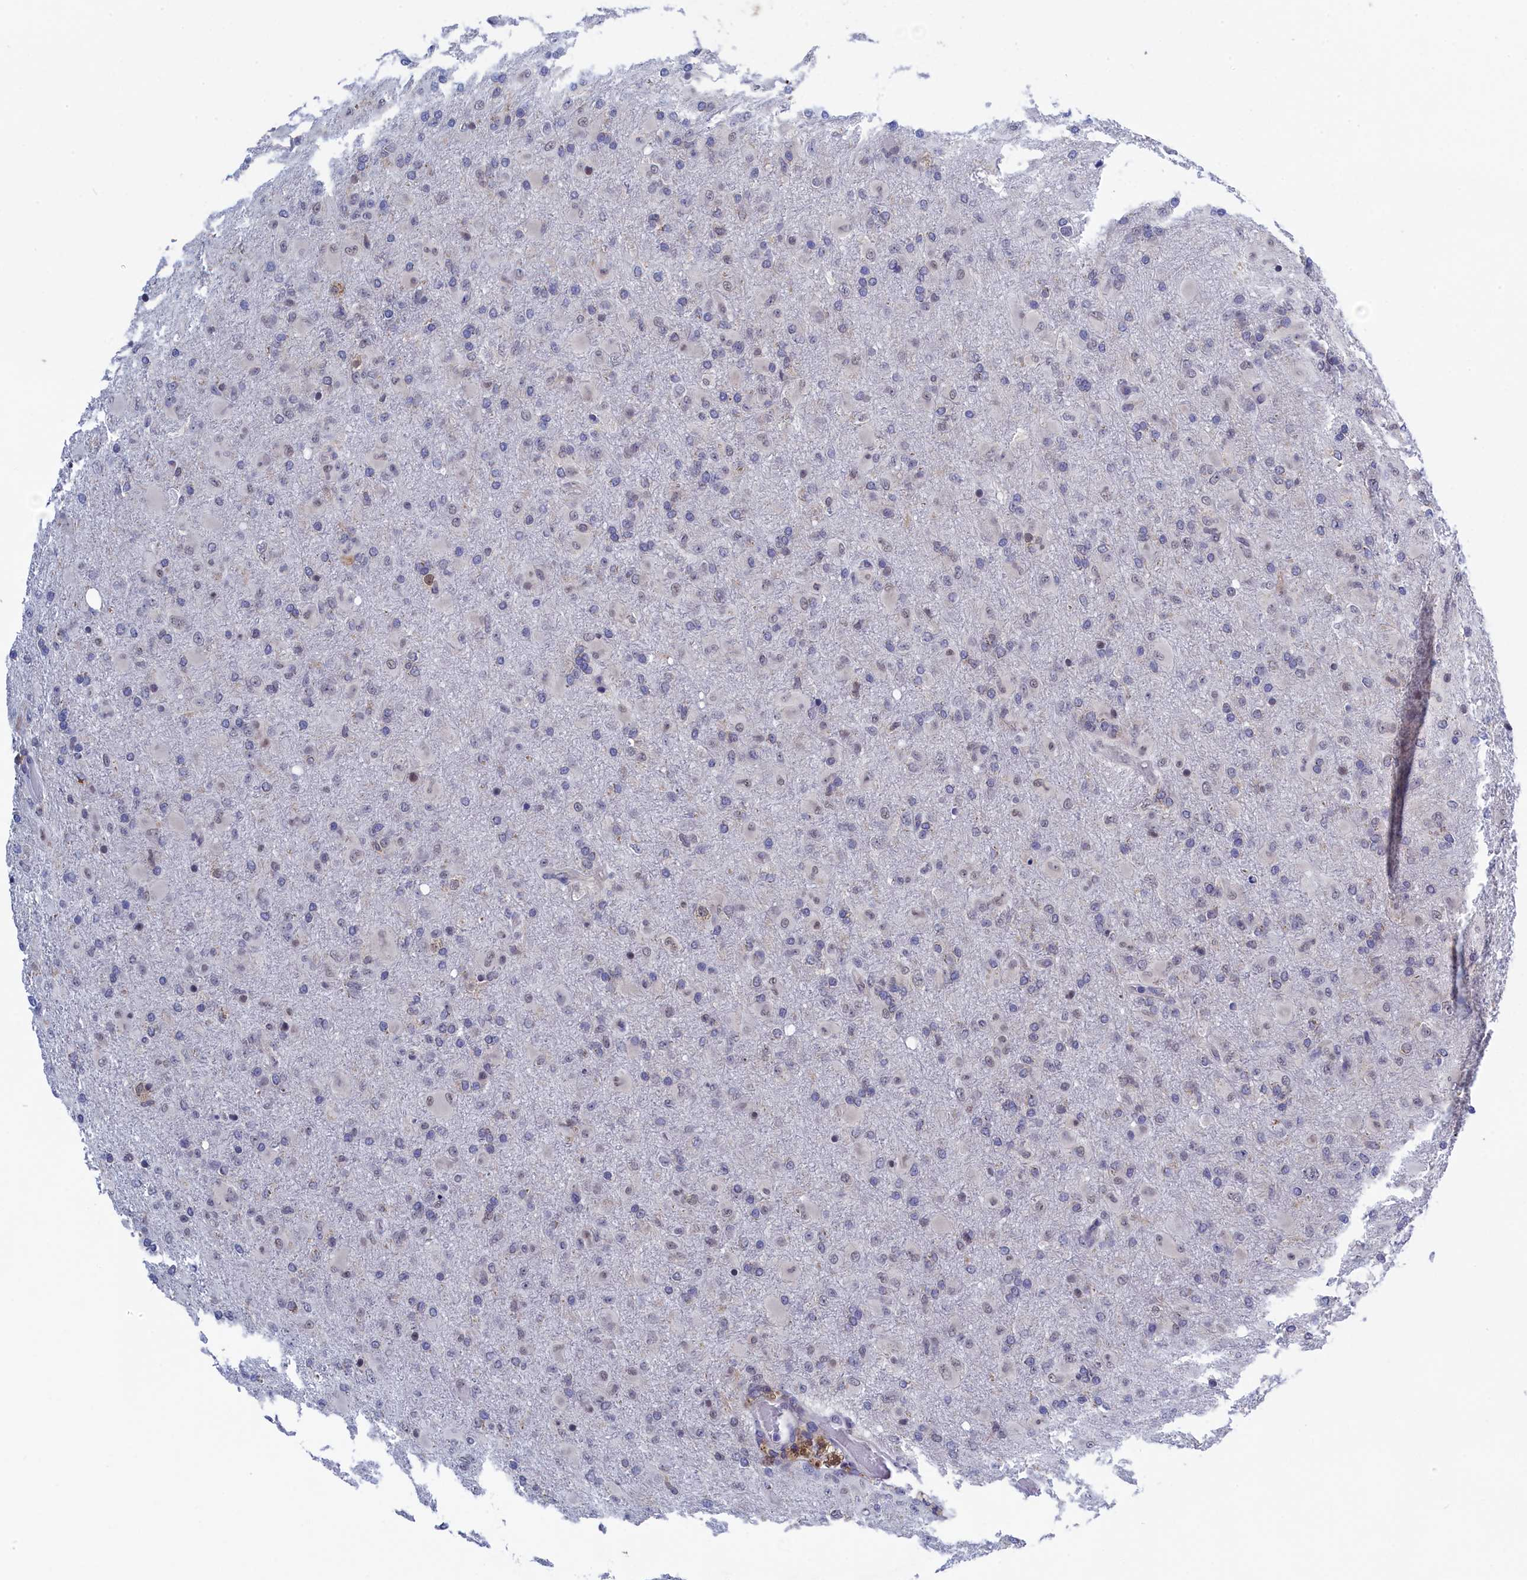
{"staining": {"intensity": "negative", "quantity": "none", "location": "none"}, "tissue": "glioma", "cell_type": "Tumor cells", "image_type": "cancer", "snomed": [{"axis": "morphology", "description": "Glioma, malignant, Low grade"}, {"axis": "topography", "description": "Brain"}], "caption": "A histopathology image of low-grade glioma (malignant) stained for a protein demonstrates no brown staining in tumor cells.", "gene": "PGP", "patient": {"sex": "male", "age": 65}}